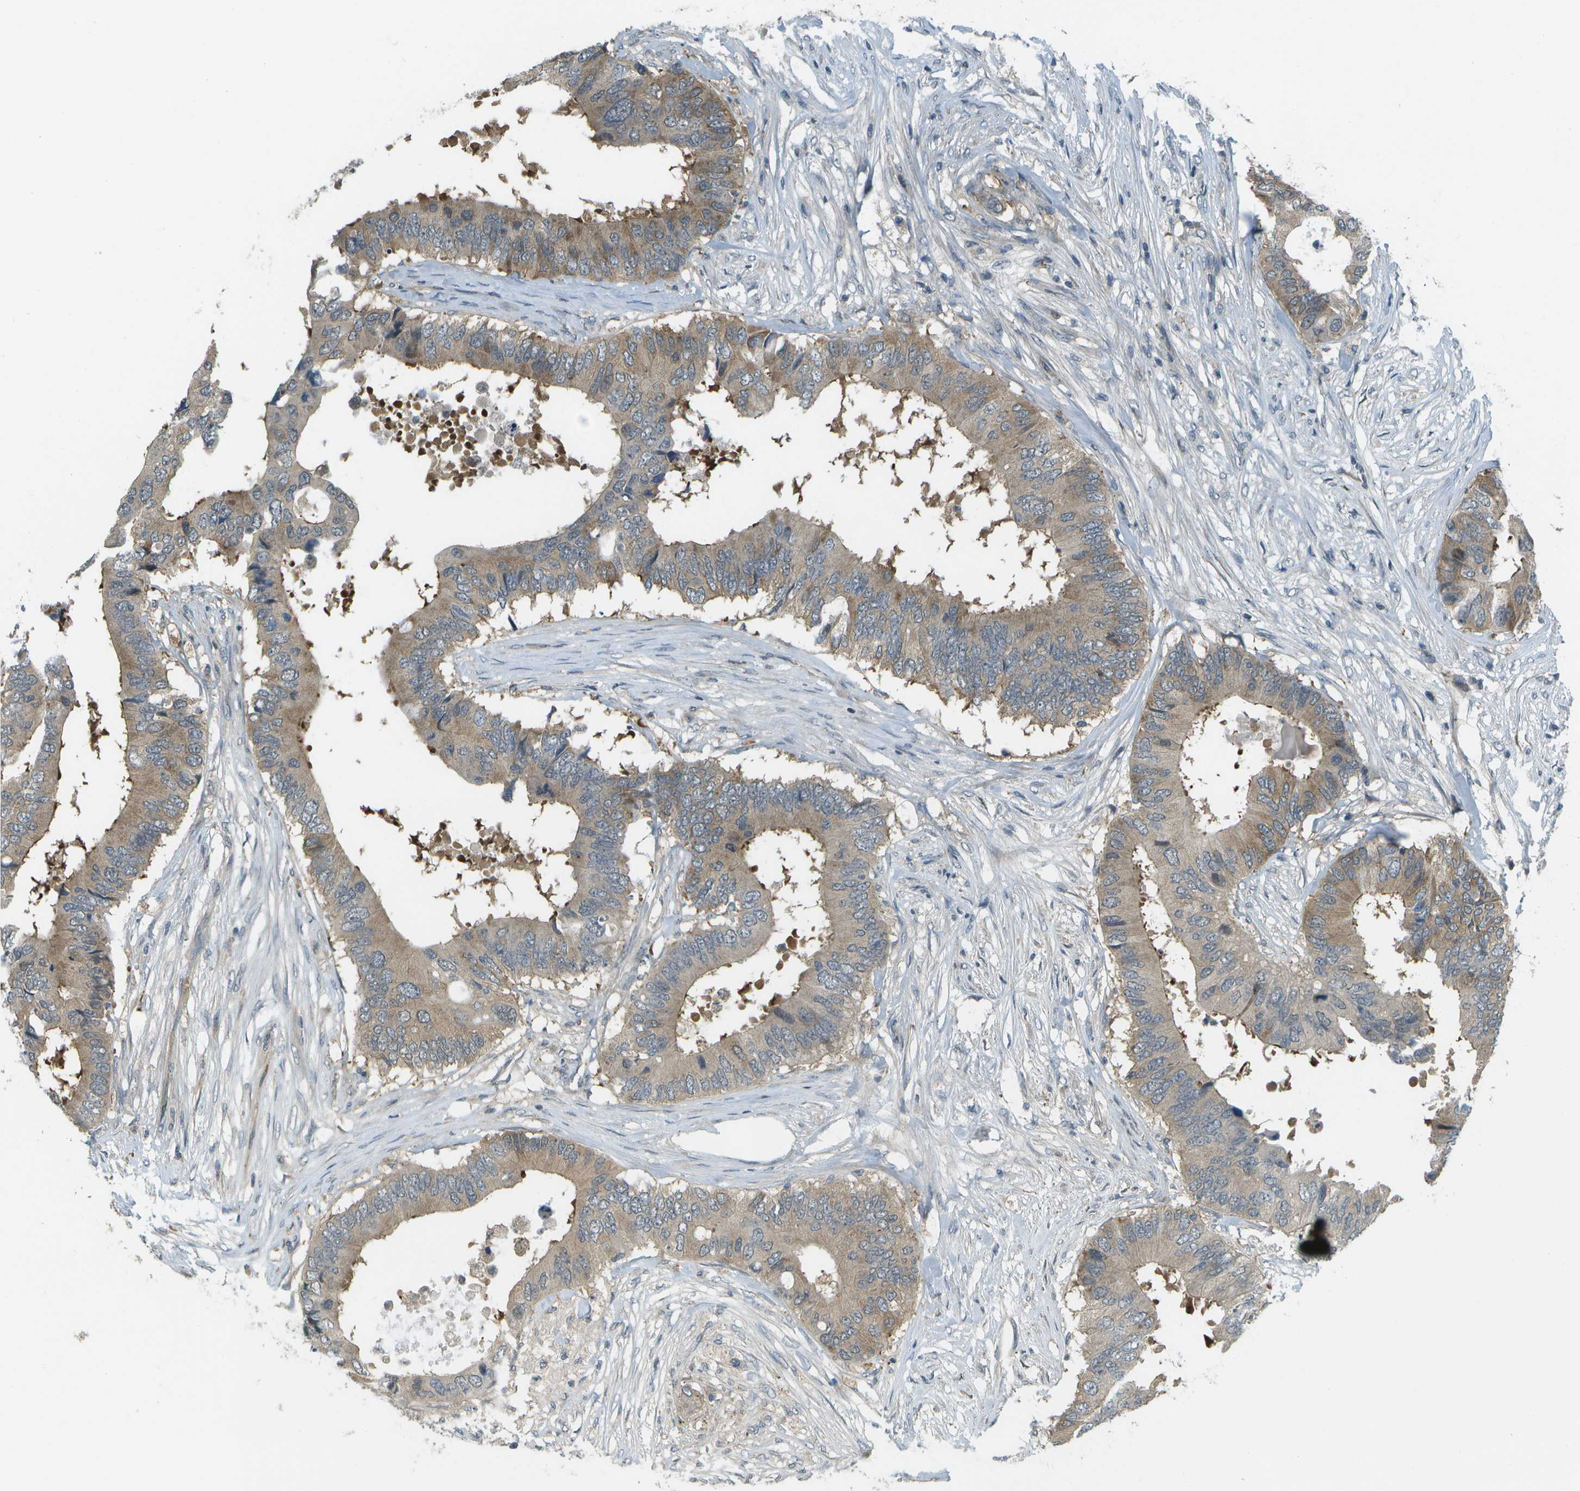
{"staining": {"intensity": "moderate", "quantity": ">75%", "location": "cytoplasmic/membranous"}, "tissue": "colorectal cancer", "cell_type": "Tumor cells", "image_type": "cancer", "snomed": [{"axis": "morphology", "description": "Adenocarcinoma, NOS"}, {"axis": "topography", "description": "Colon"}], "caption": "A medium amount of moderate cytoplasmic/membranous staining is appreciated in about >75% of tumor cells in adenocarcinoma (colorectal) tissue.", "gene": "WNK2", "patient": {"sex": "male", "age": 71}}